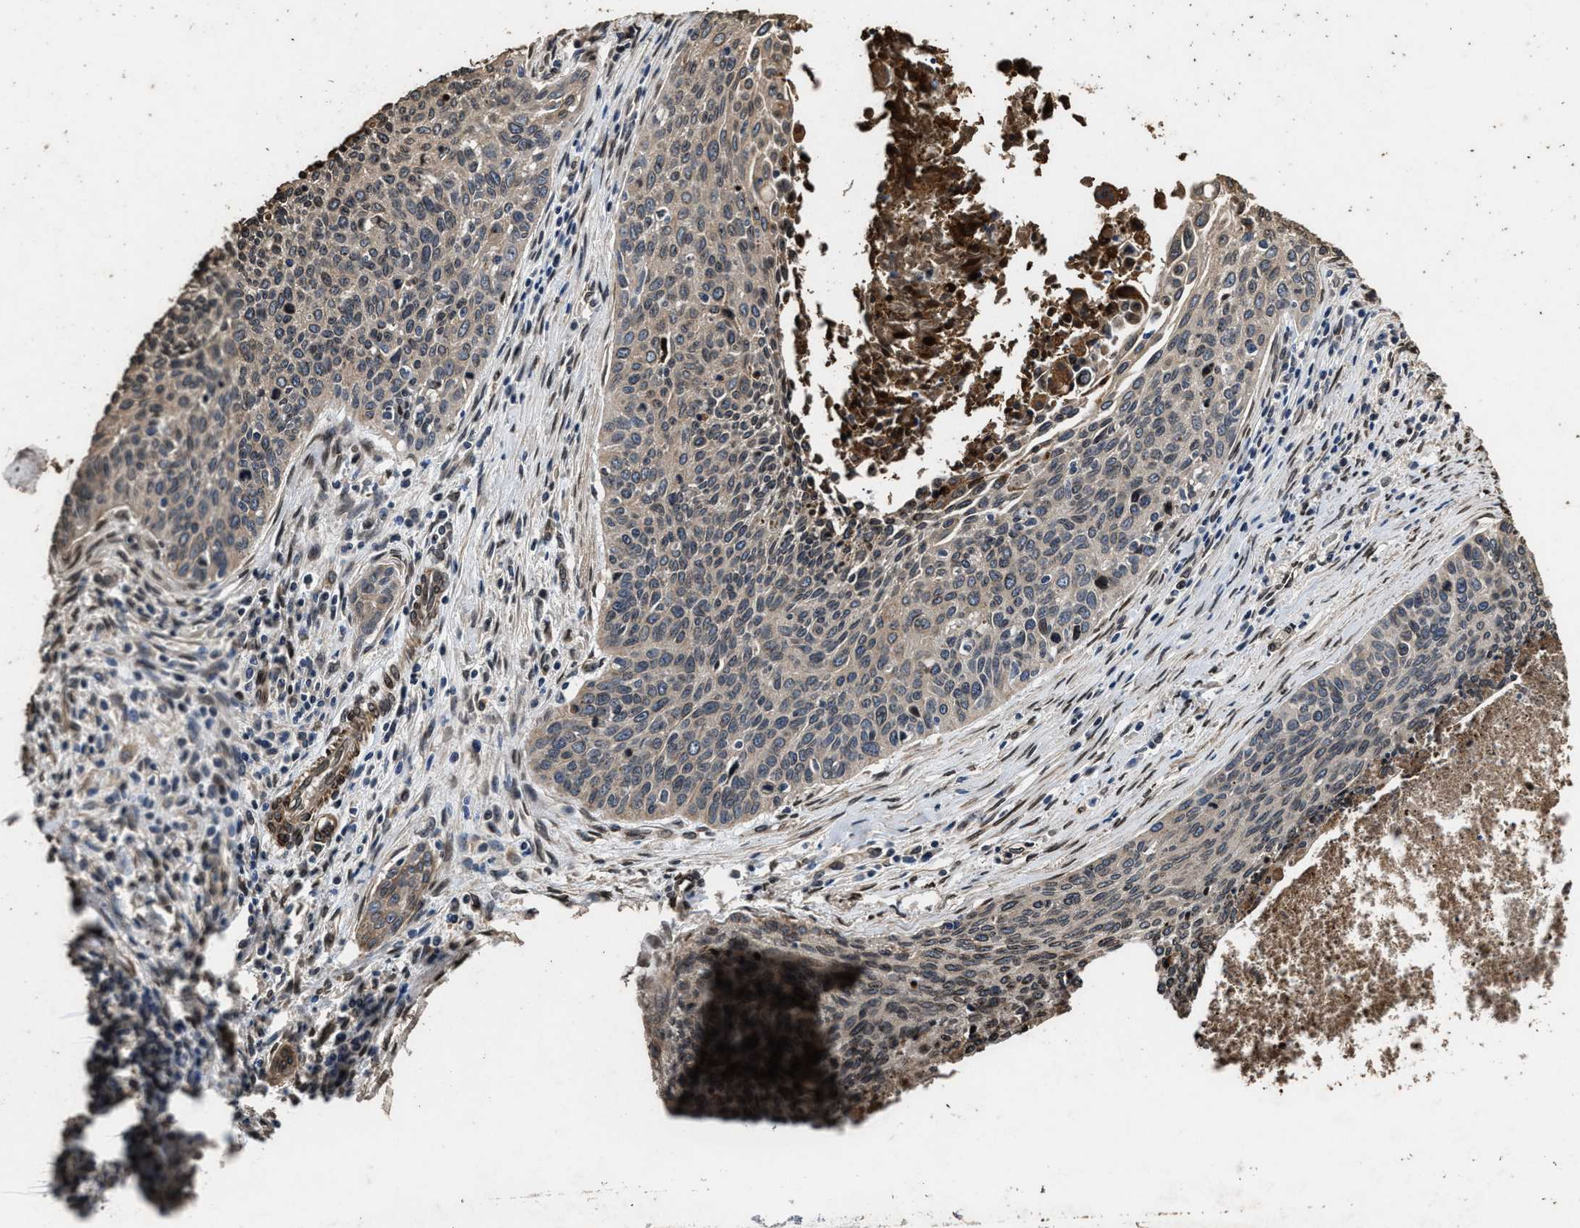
{"staining": {"intensity": "weak", "quantity": "25%-75%", "location": "cytoplasmic/membranous"}, "tissue": "cervical cancer", "cell_type": "Tumor cells", "image_type": "cancer", "snomed": [{"axis": "morphology", "description": "Squamous cell carcinoma, NOS"}, {"axis": "topography", "description": "Cervix"}], "caption": "Immunohistochemistry image of neoplastic tissue: human cervical squamous cell carcinoma stained using IHC demonstrates low levels of weak protein expression localized specifically in the cytoplasmic/membranous of tumor cells, appearing as a cytoplasmic/membranous brown color.", "gene": "ACCS", "patient": {"sex": "female", "age": 55}}